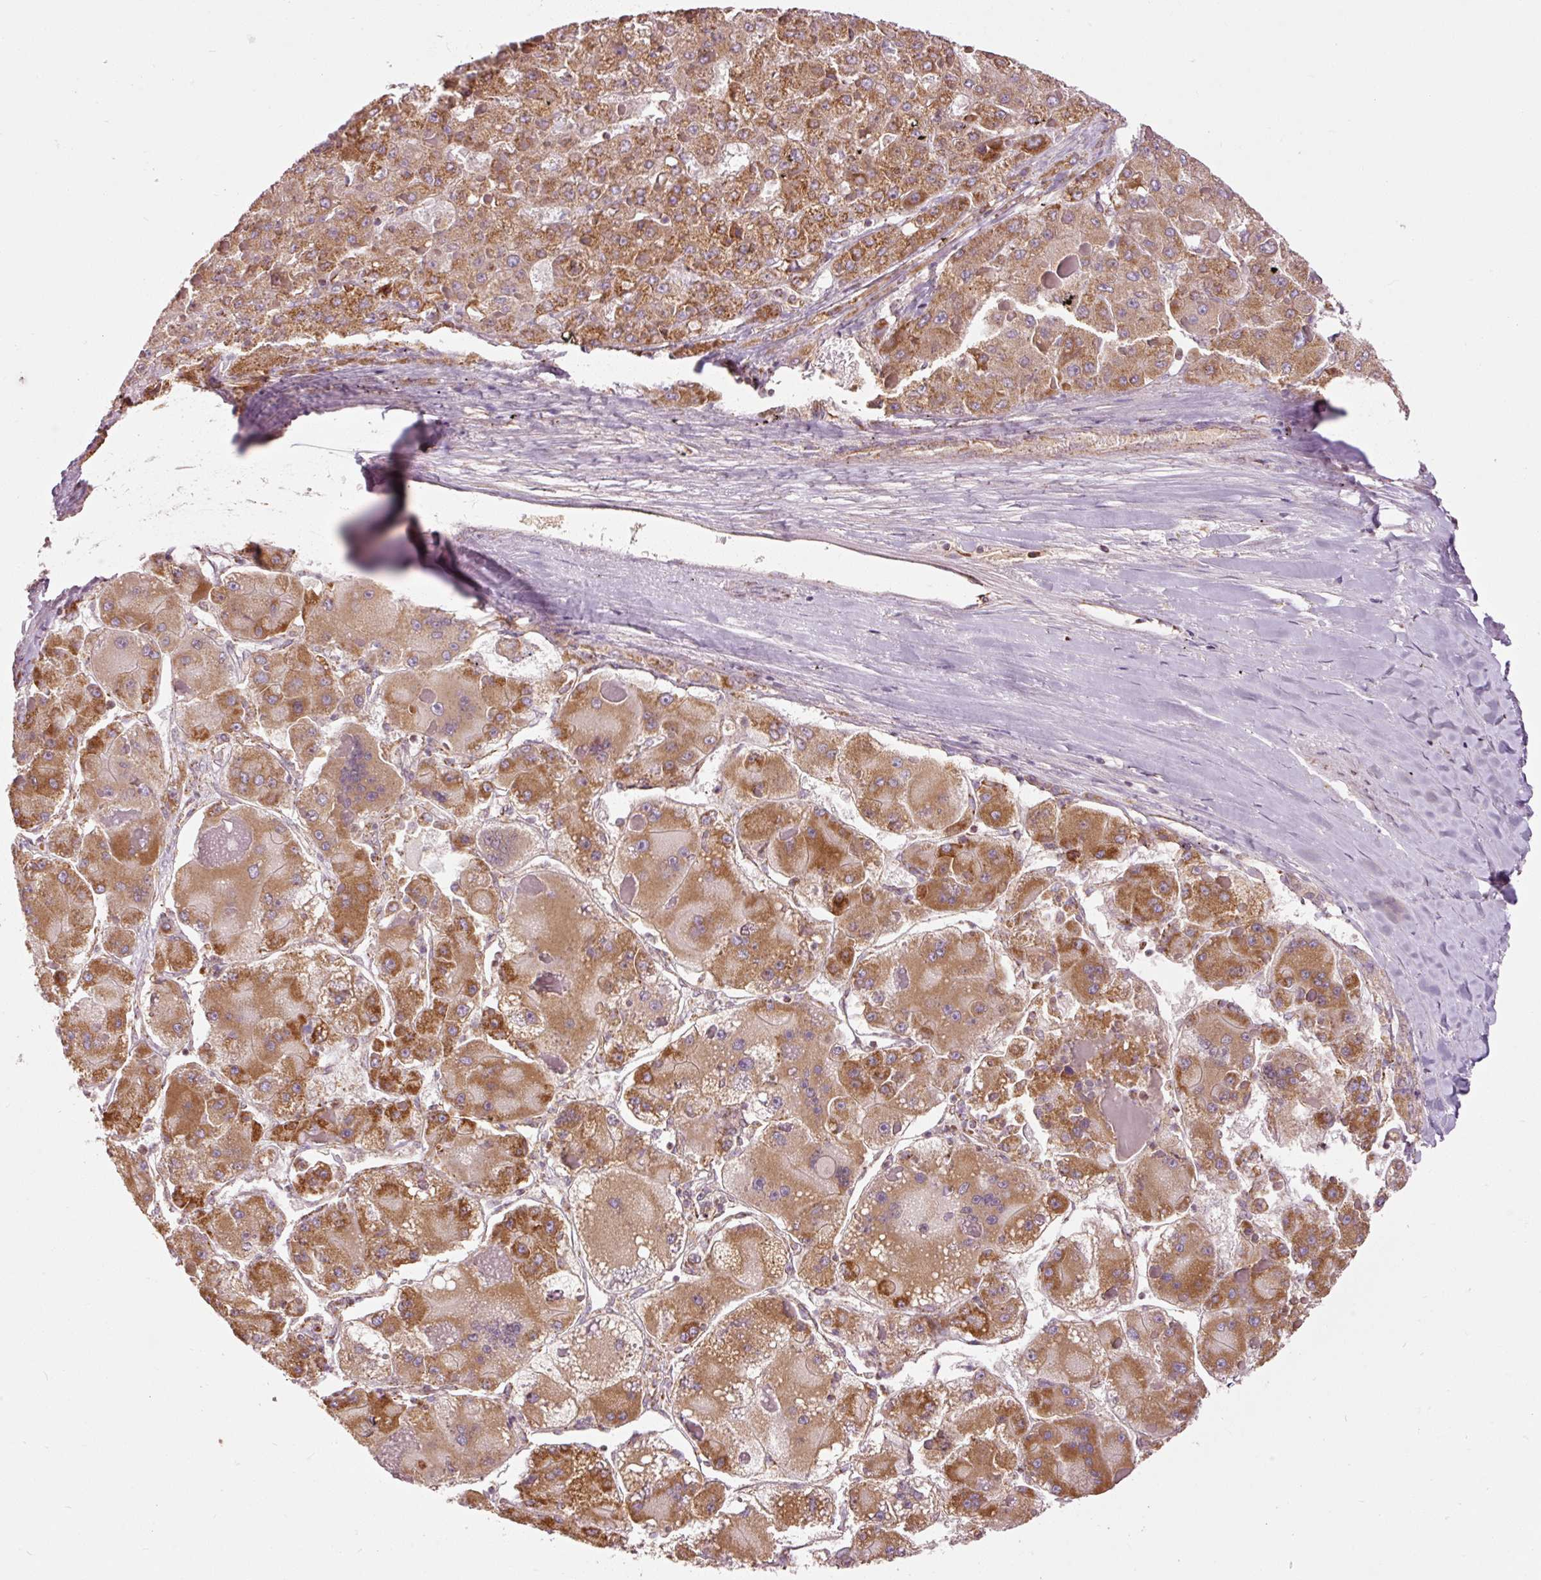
{"staining": {"intensity": "moderate", "quantity": ">75%", "location": "cytoplasmic/membranous"}, "tissue": "liver cancer", "cell_type": "Tumor cells", "image_type": "cancer", "snomed": [{"axis": "morphology", "description": "Carcinoma, Hepatocellular, NOS"}, {"axis": "topography", "description": "Liver"}], "caption": "High-power microscopy captured an immunohistochemistry (IHC) histopathology image of liver cancer (hepatocellular carcinoma), revealing moderate cytoplasmic/membranous positivity in approximately >75% of tumor cells. (DAB (3,3'-diaminobenzidine) = brown stain, brightfield microscopy at high magnification).", "gene": "NDUFB4", "patient": {"sex": "female", "age": 73}}